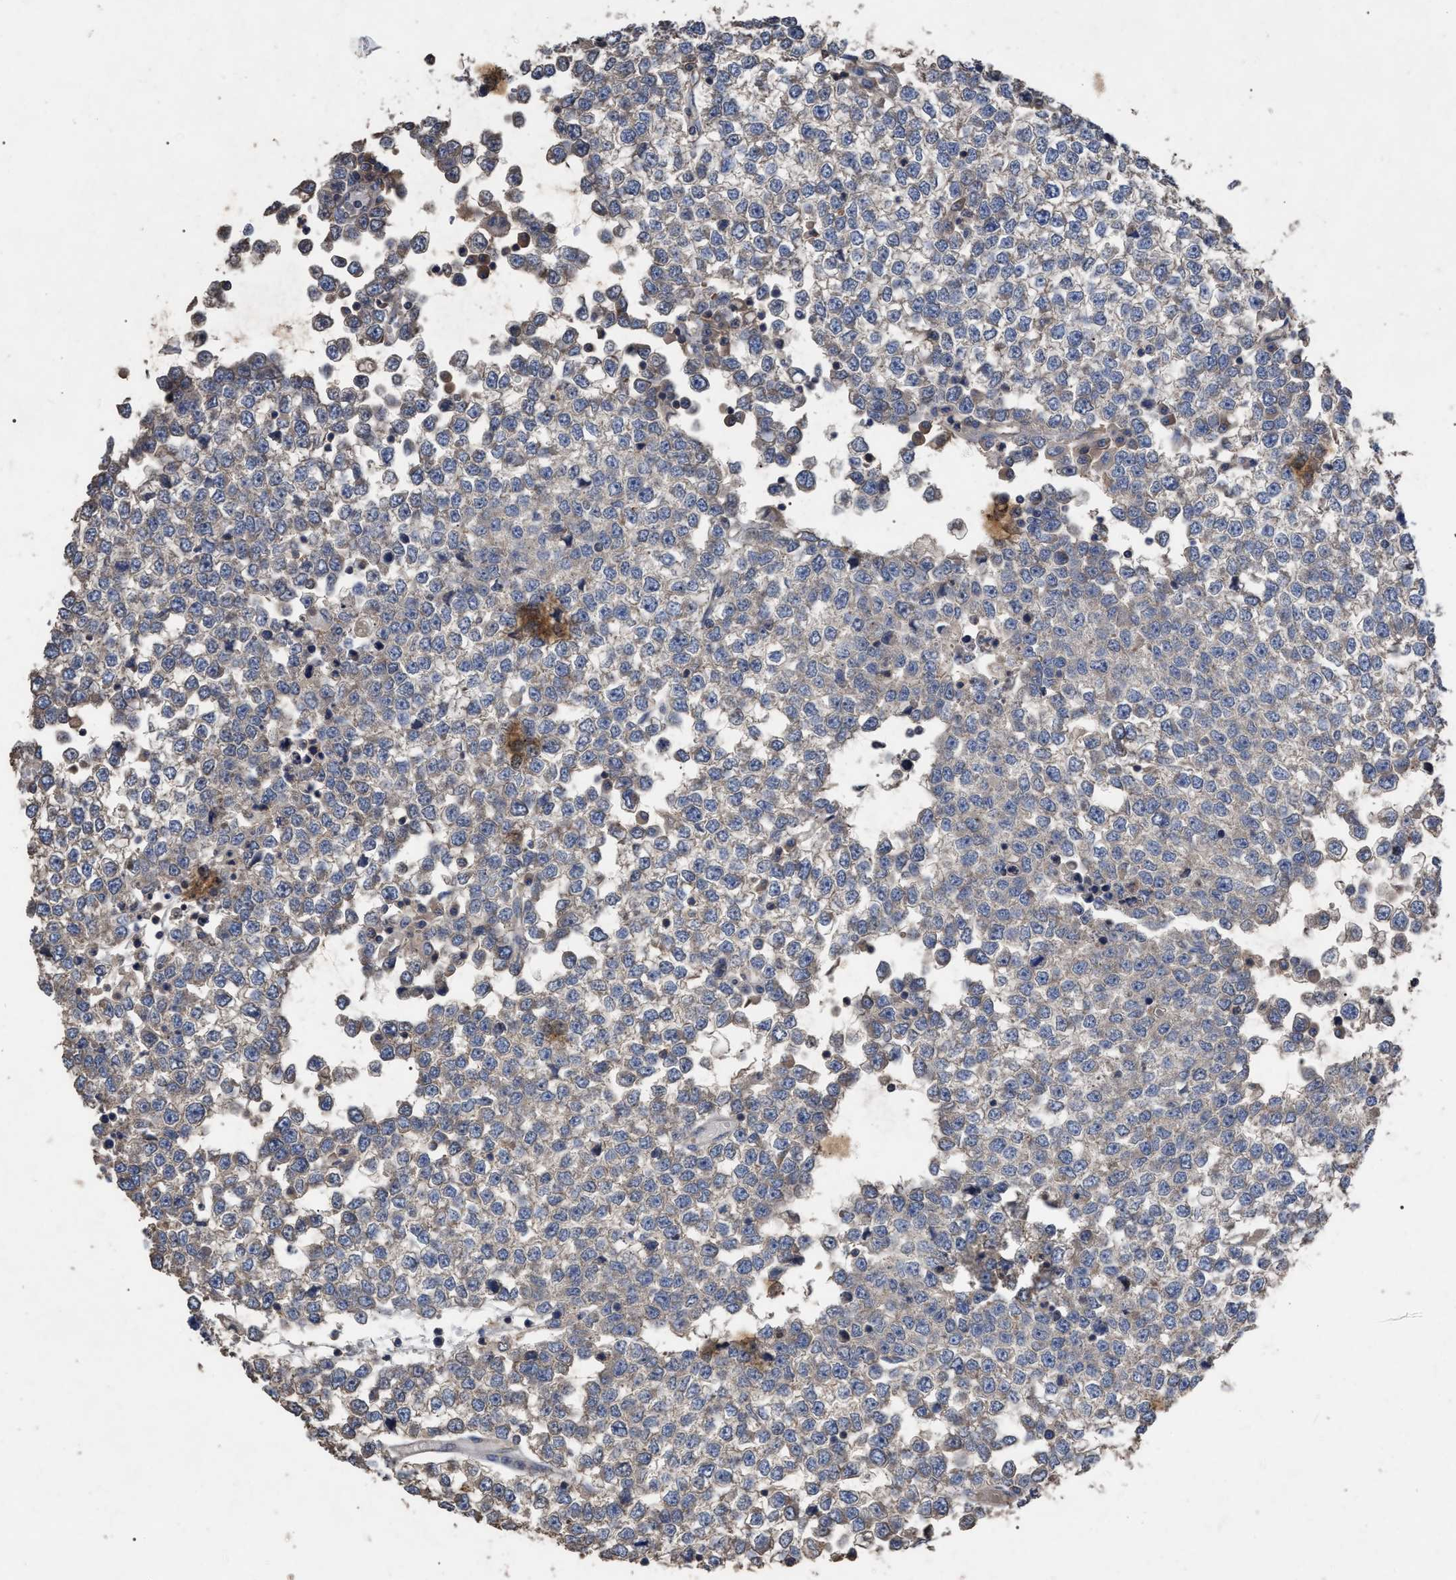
{"staining": {"intensity": "weak", "quantity": "<25%", "location": "cytoplasmic/membranous"}, "tissue": "testis cancer", "cell_type": "Tumor cells", "image_type": "cancer", "snomed": [{"axis": "morphology", "description": "Seminoma, NOS"}, {"axis": "topography", "description": "Testis"}], "caption": "Human testis cancer (seminoma) stained for a protein using IHC reveals no positivity in tumor cells.", "gene": "BTN2A1", "patient": {"sex": "male", "age": 65}}